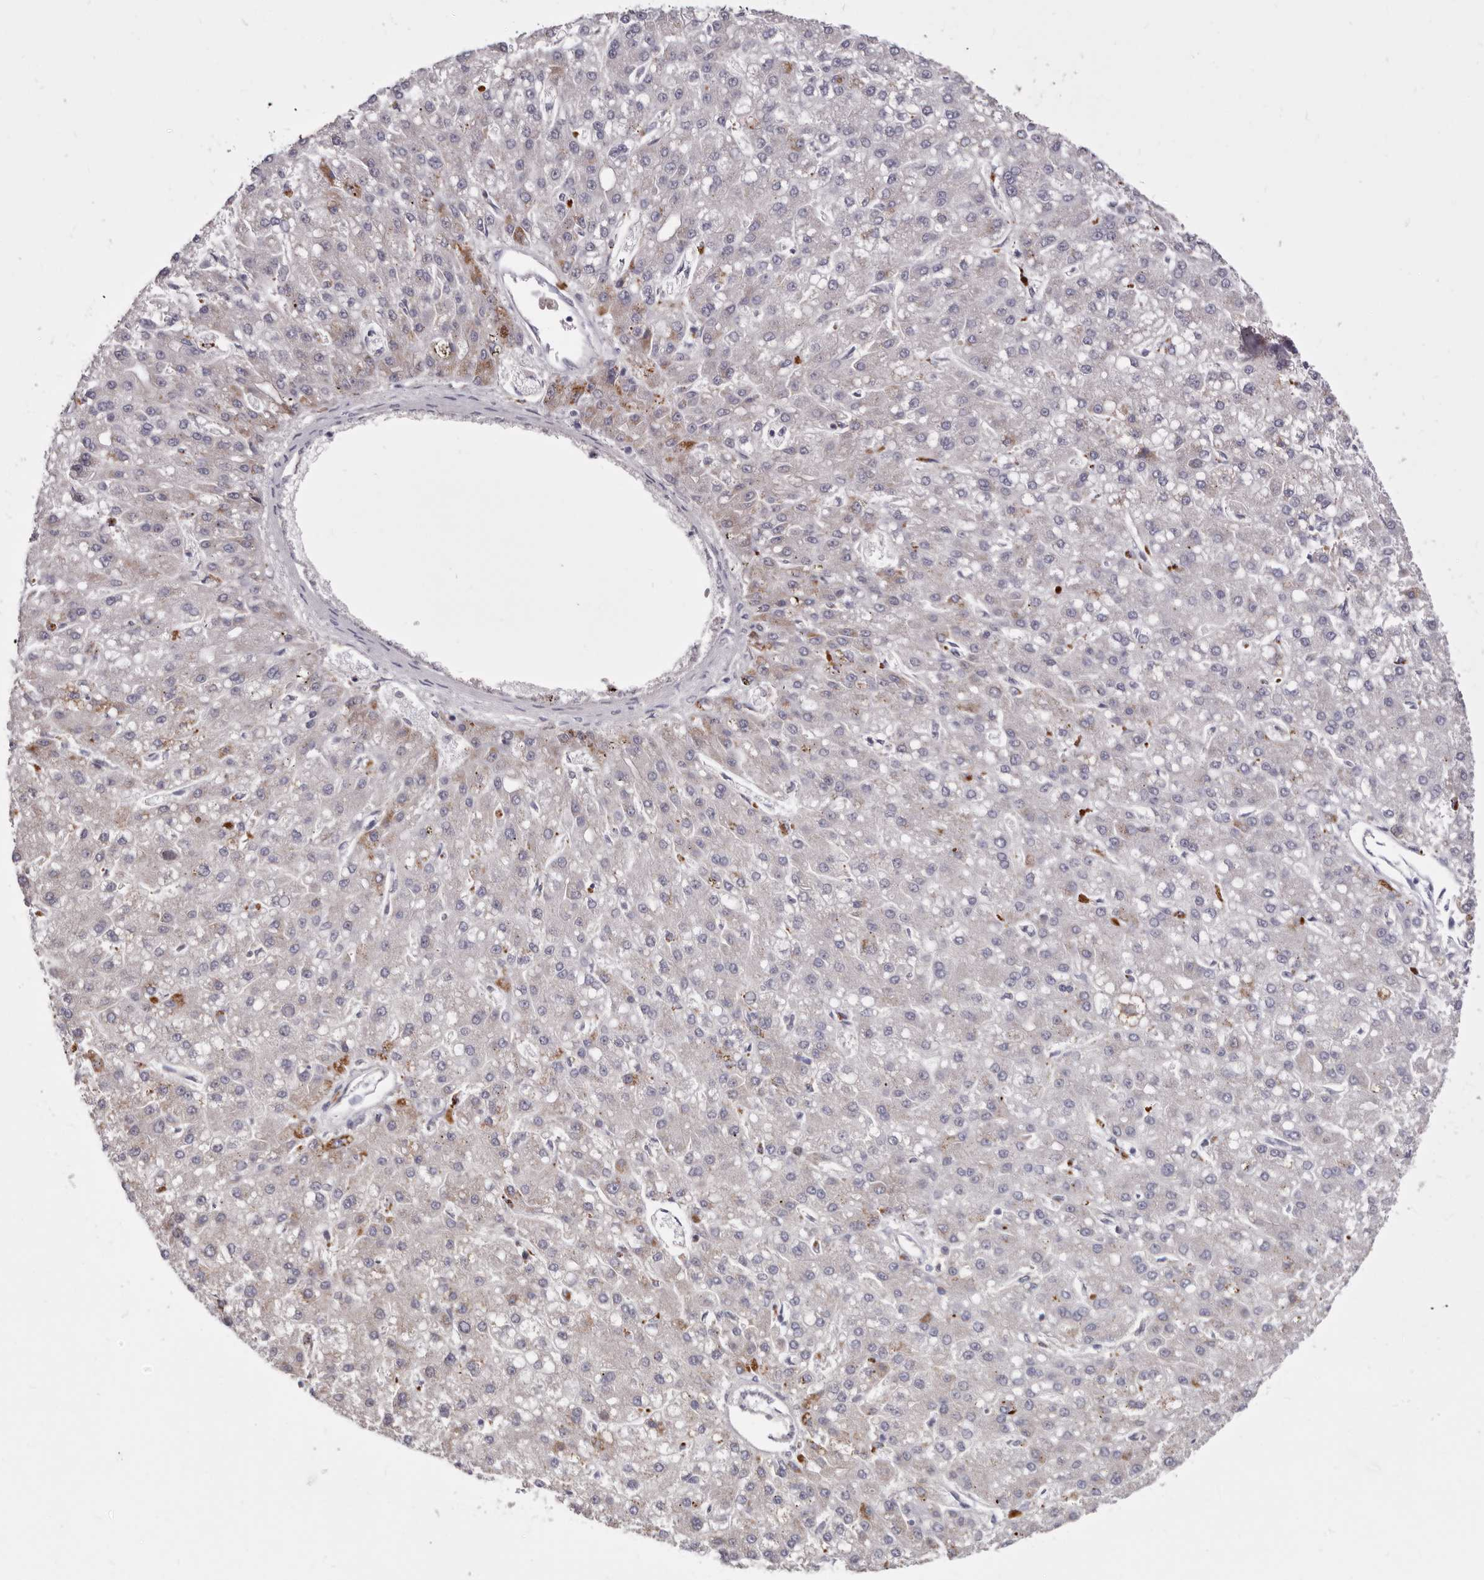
{"staining": {"intensity": "moderate", "quantity": "<25%", "location": "cytoplasmic/membranous"}, "tissue": "liver cancer", "cell_type": "Tumor cells", "image_type": "cancer", "snomed": [{"axis": "morphology", "description": "Carcinoma, Hepatocellular, NOS"}, {"axis": "topography", "description": "Liver"}], "caption": "IHC histopathology image of neoplastic tissue: human liver hepatocellular carcinoma stained using immunohistochemistry shows low levels of moderate protein expression localized specifically in the cytoplasmic/membranous of tumor cells, appearing as a cytoplasmic/membranous brown color.", "gene": "RSPO2", "patient": {"sex": "male", "age": 67}}